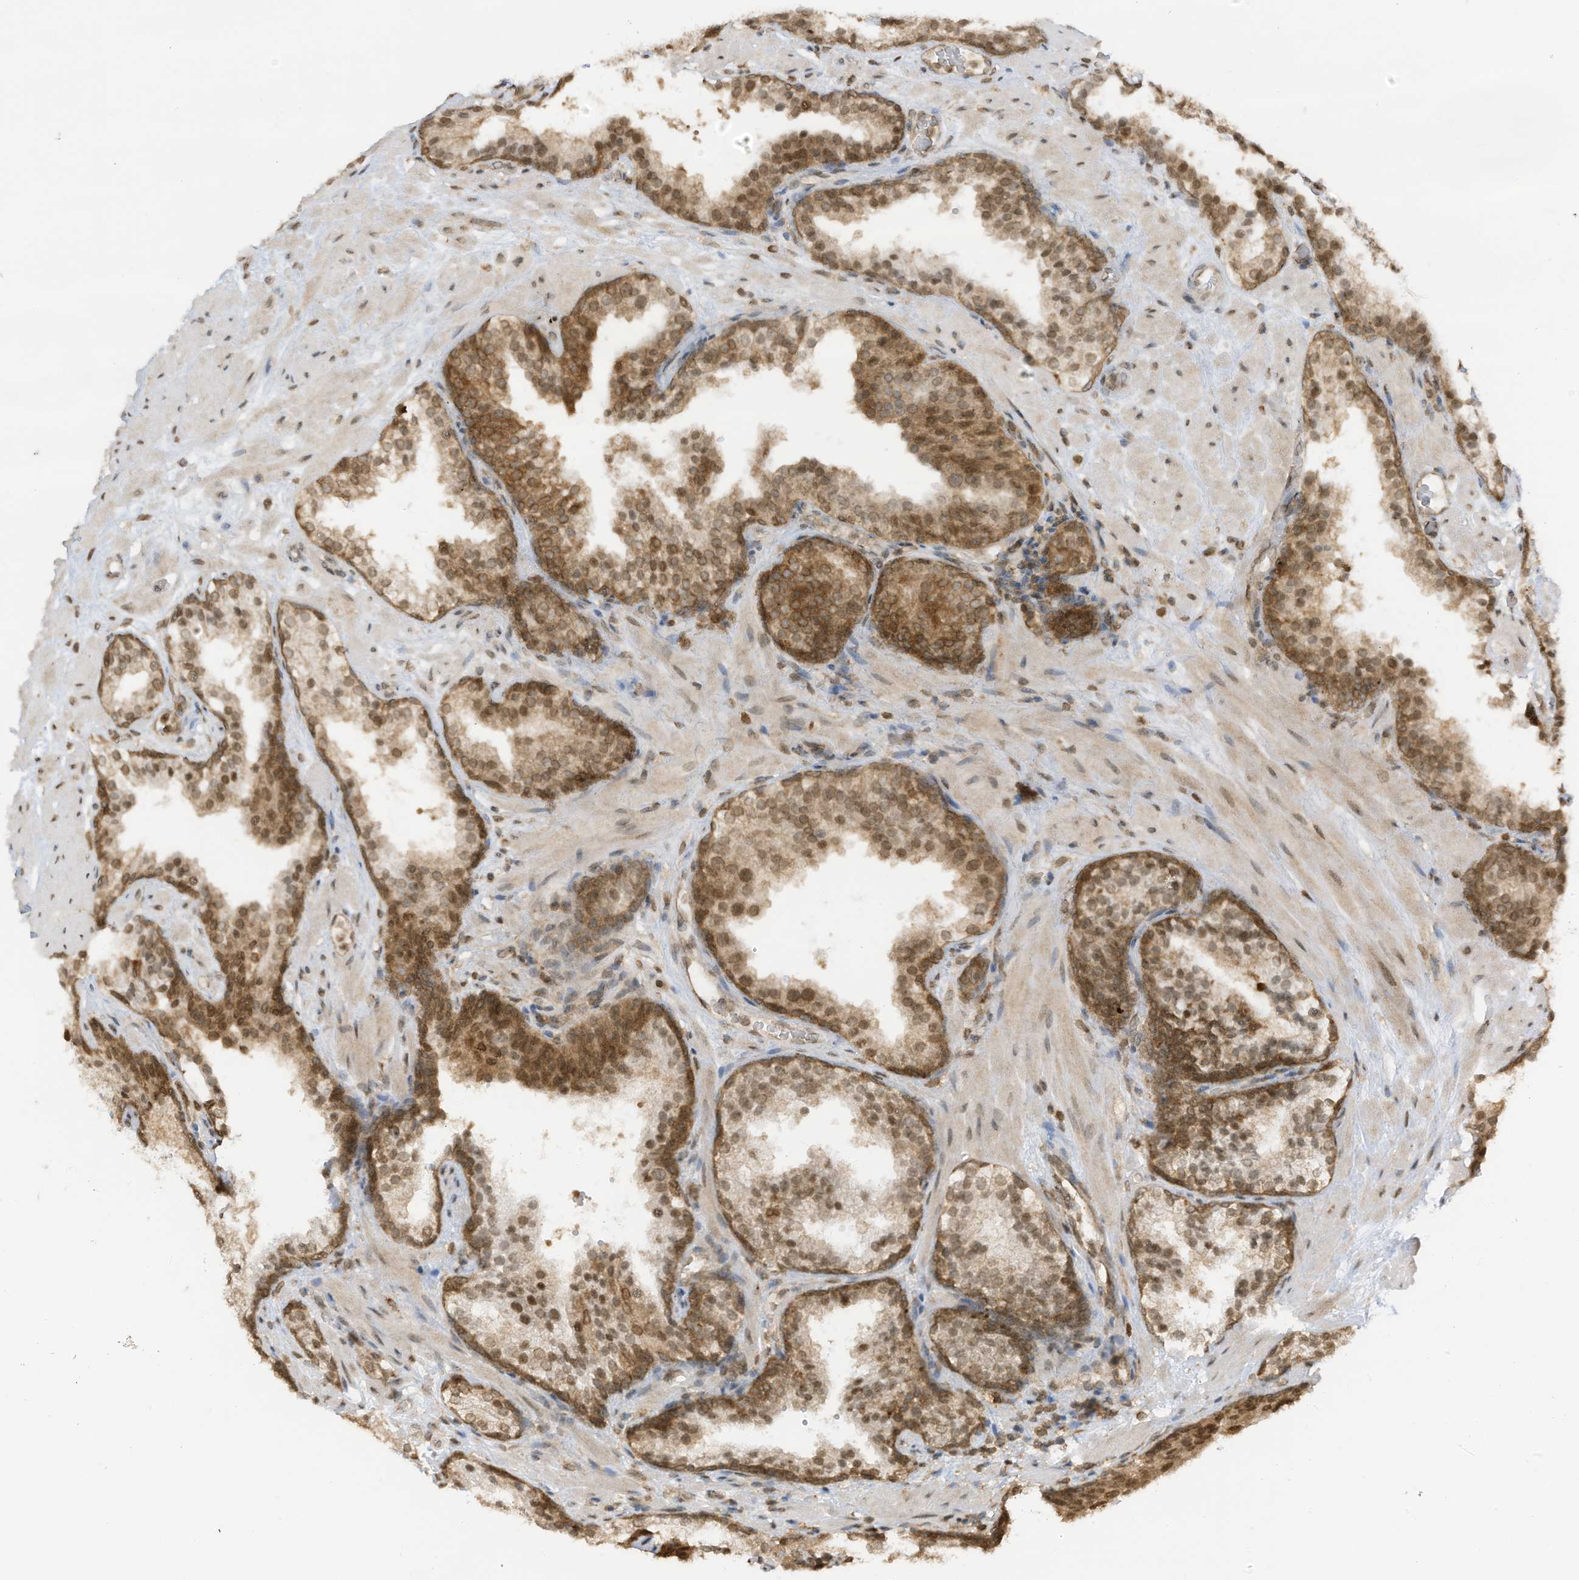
{"staining": {"intensity": "moderate", "quantity": ">75%", "location": "cytoplasmic/membranous,nuclear"}, "tissue": "prostate cancer", "cell_type": "Tumor cells", "image_type": "cancer", "snomed": [{"axis": "morphology", "description": "Adenocarcinoma, High grade"}, {"axis": "topography", "description": "Prostate"}], "caption": "Protein expression analysis of high-grade adenocarcinoma (prostate) demonstrates moderate cytoplasmic/membranous and nuclear staining in approximately >75% of tumor cells.", "gene": "KPNB1", "patient": {"sex": "male", "age": 56}}